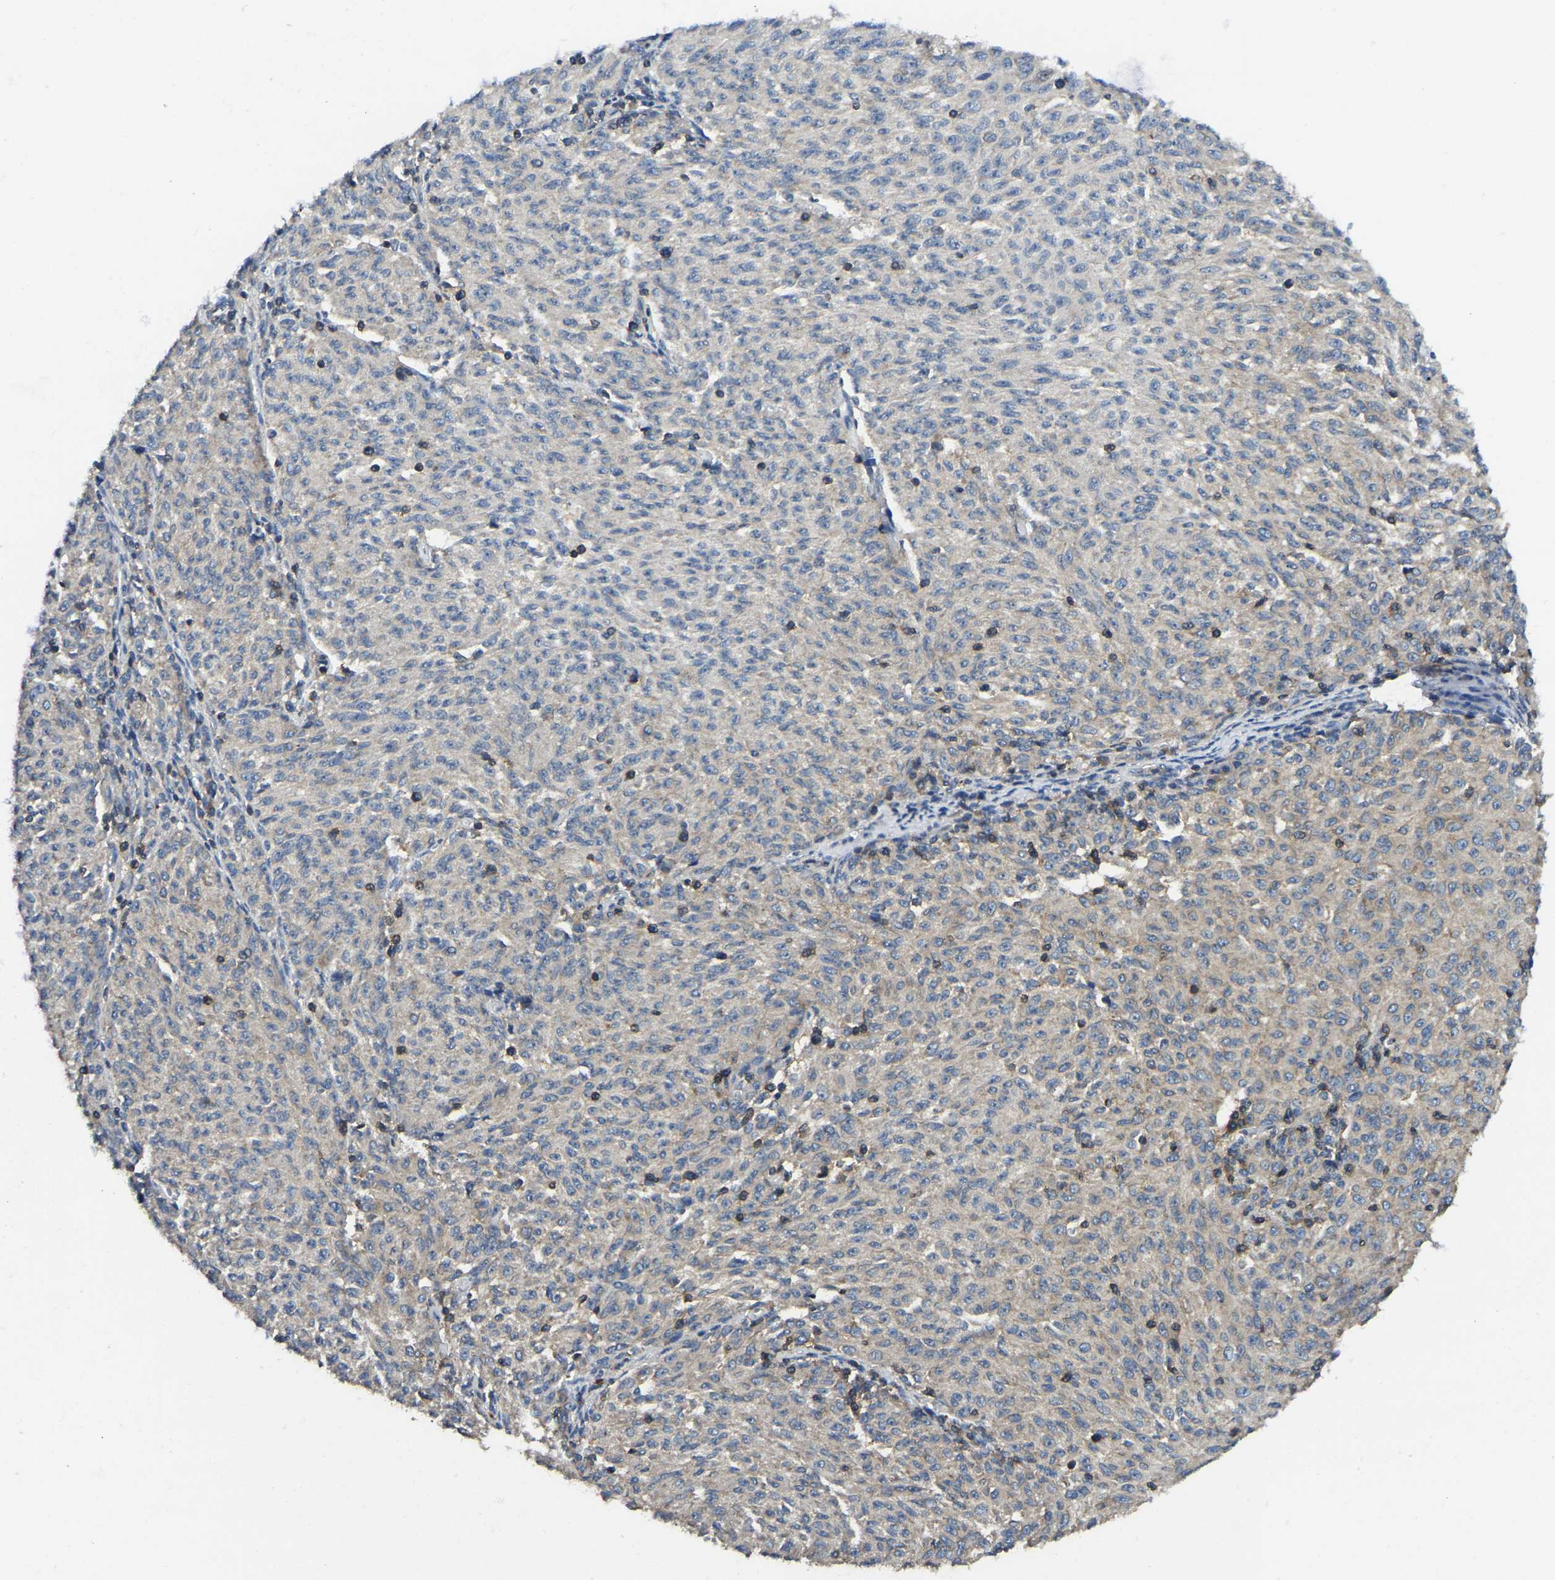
{"staining": {"intensity": "negative", "quantity": "none", "location": "none"}, "tissue": "melanoma", "cell_type": "Tumor cells", "image_type": "cancer", "snomed": [{"axis": "morphology", "description": "Malignant melanoma, NOS"}, {"axis": "topography", "description": "Skin"}], "caption": "Immunohistochemical staining of human malignant melanoma reveals no significant staining in tumor cells.", "gene": "SMPD2", "patient": {"sex": "female", "age": 72}}